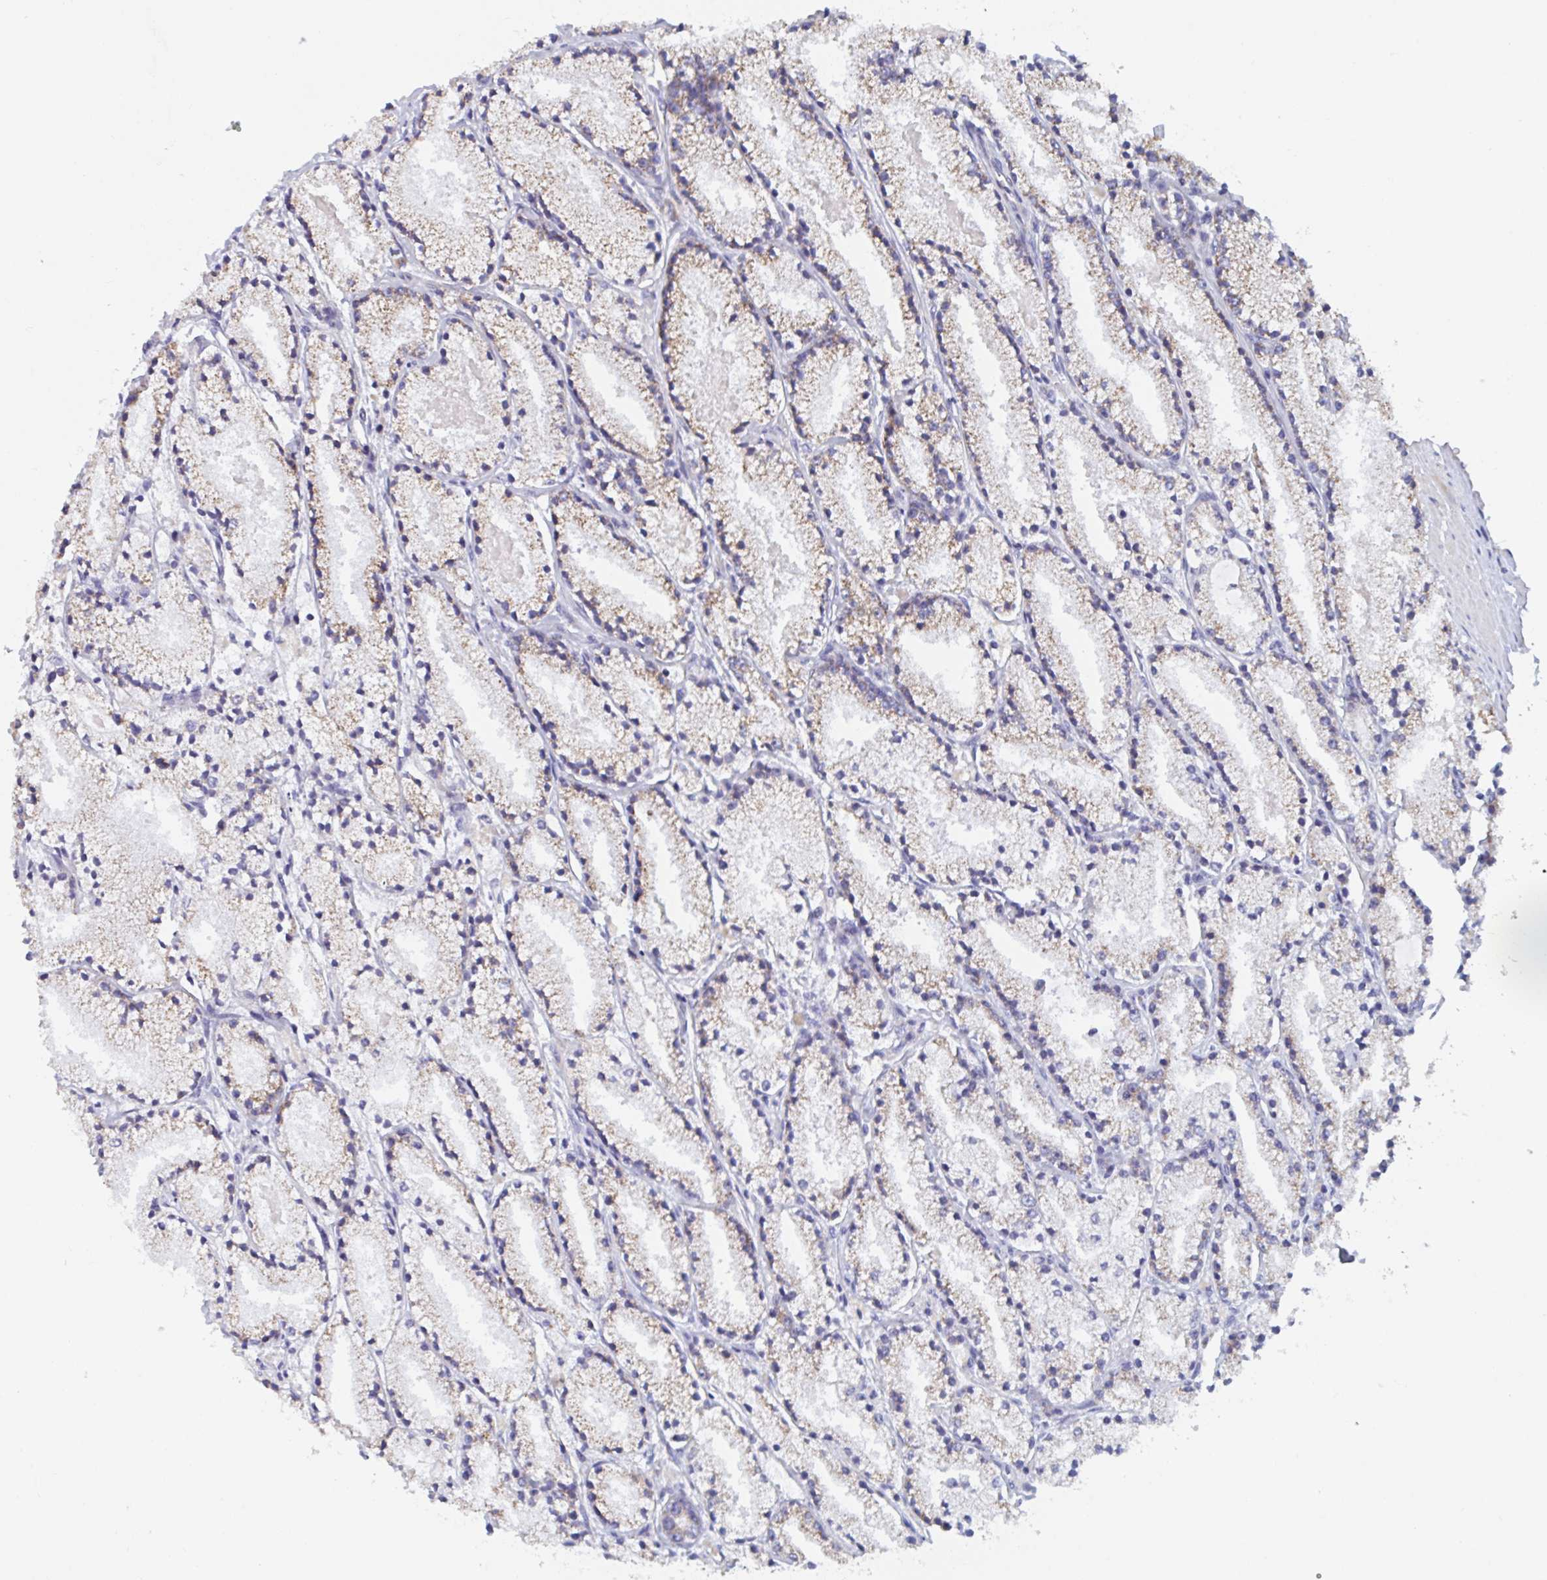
{"staining": {"intensity": "weak", "quantity": "25%-75%", "location": "cytoplasmic/membranous"}, "tissue": "prostate cancer", "cell_type": "Tumor cells", "image_type": "cancer", "snomed": [{"axis": "morphology", "description": "Adenocarcinoma, High grade"}, {"axis": "topography", "description": "Prostate"}], "caption": "The immunohistochemical stain labels weak cytoplasmic/membranous positivity in tumor cells of prostate cancer tissue.", "gene": "MRPL53", "patient": {"sex": "male", "age": 63}}